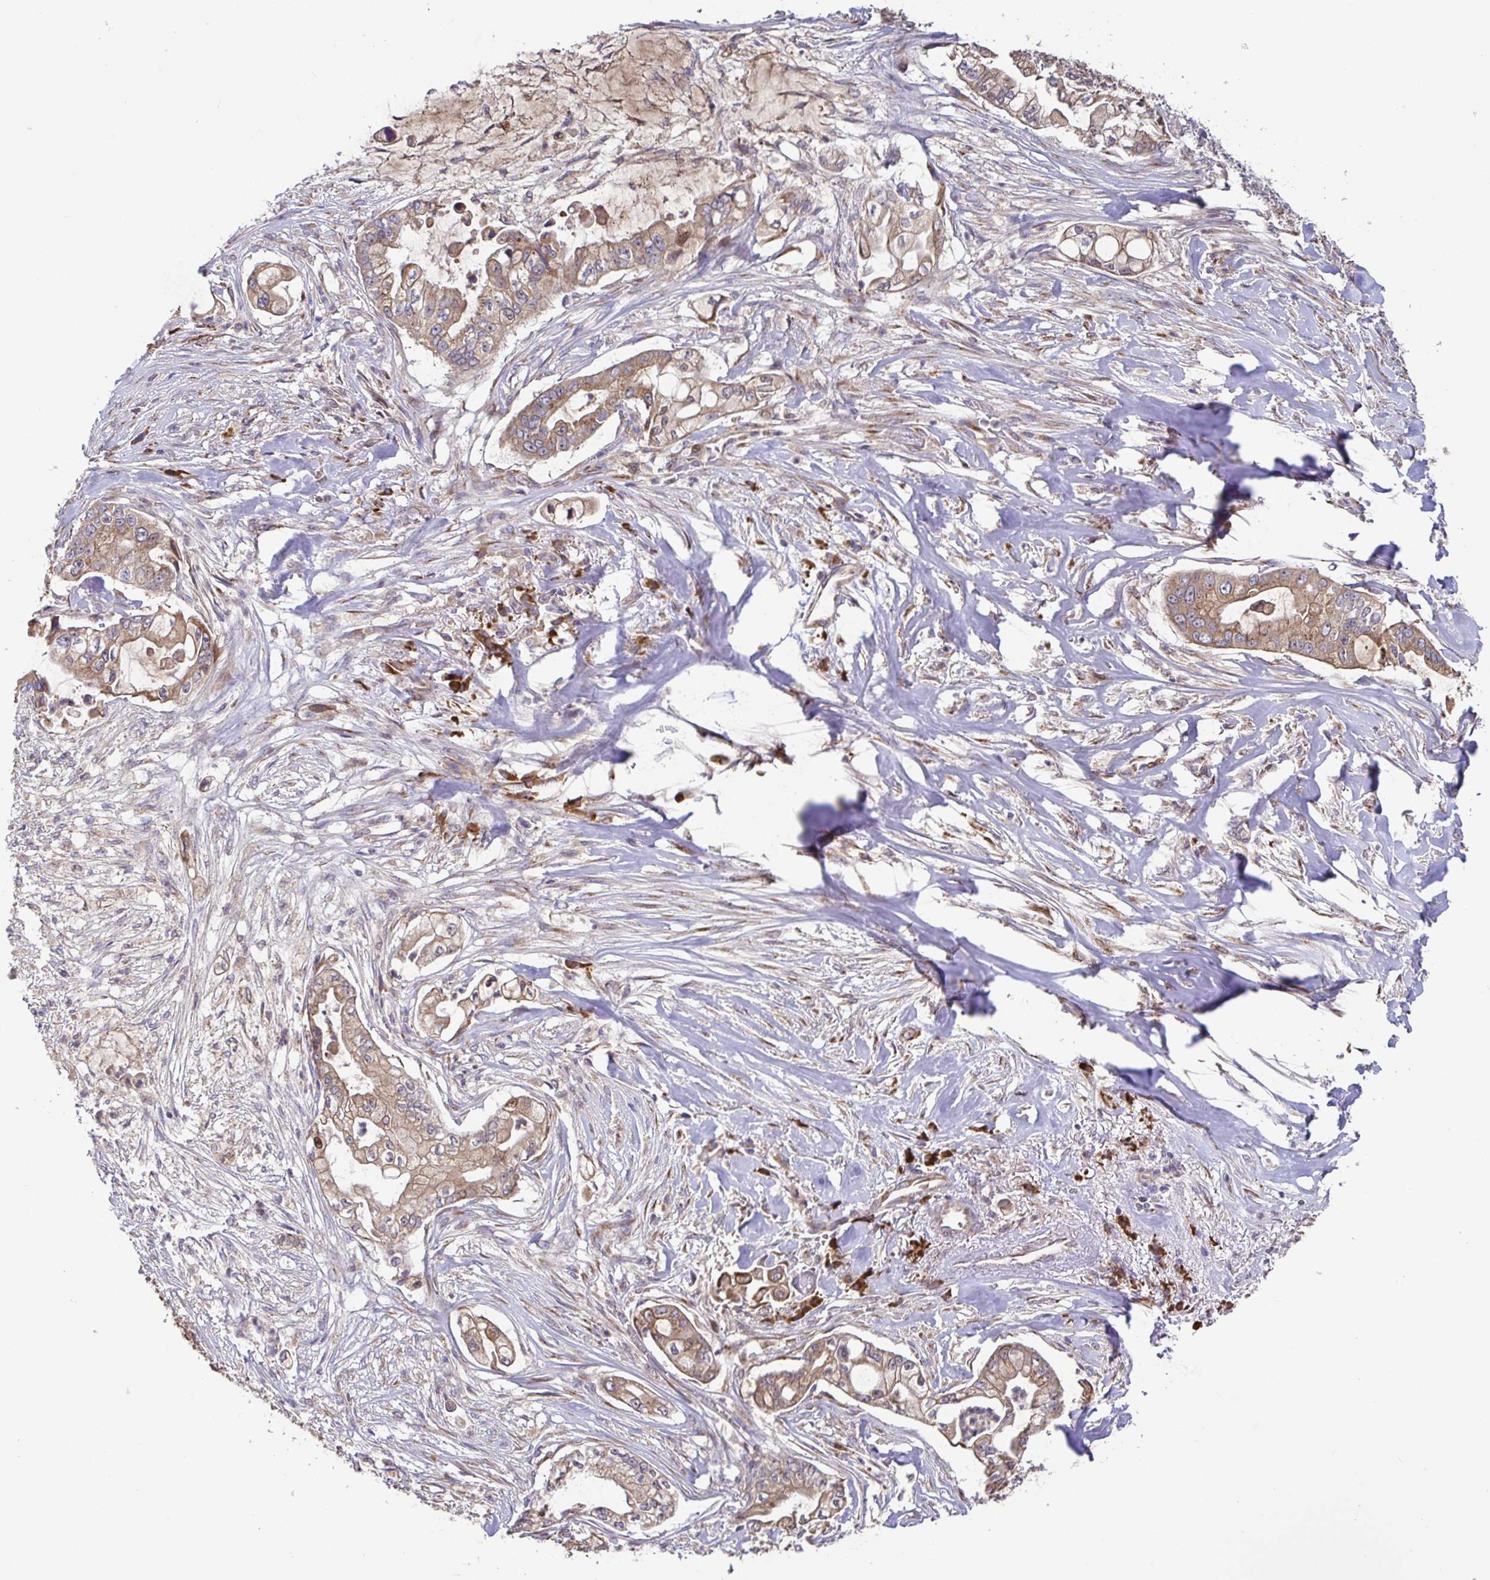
{"staining": {"intensity": "weak", "quantity": ">75%", "location": "cytoplasmic/membranous"}, "tissue": "pancreatic cancer", "cell_type": "Tumor cells", "image_type": "cancer", "snomed": [{"axis": "morphology", "description": "Adenocarcinoma, NOS"}, {"axis": "topography", "description": "Pancreas"}], "caption": "Adenocarcinoma (pancreatic) tissue demonstrates weak cytoplasmic/membranous positivity in about >75% of tumor cells The staining was performed using DAB (3,3'-diaminobenzidine) to visualize the protein expression in brown, while the nuclei were stained in blue with hematoxylin (Magnification: 20x).", "gene": "ELP1", "patient": {"sex": "female", "age": 69}}